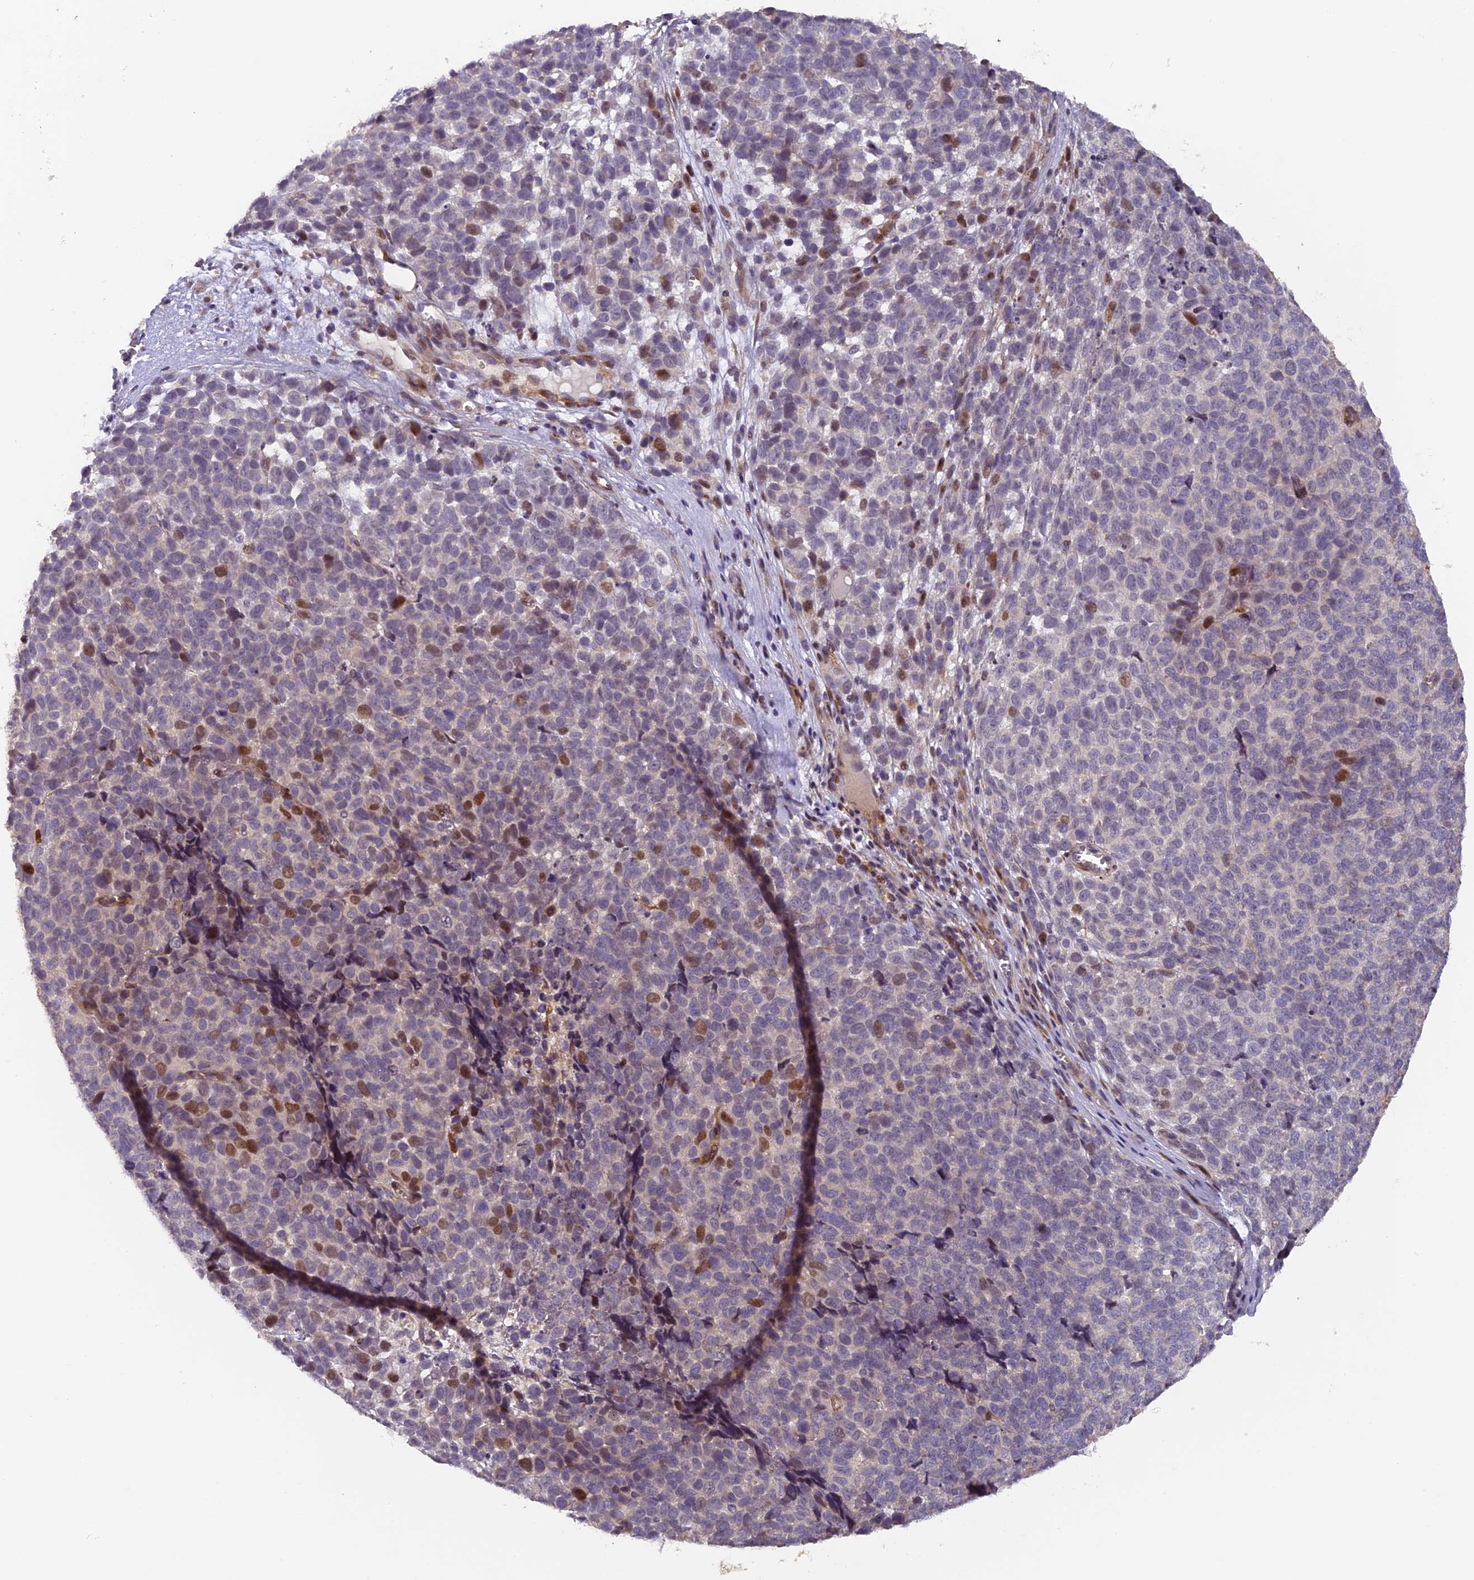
{"staining": {"intensity": "moderate", "quantity": "<25%", "location": "nuclear"}, "tissue": "melanoma", "cell_type": "Tumor cells", "image_type": "cancer", "snomed": [{"axis": "morphology", "description": "Malignant melanoma, NOS"}, {"axis": "topography", "description": "Nose, NOS"}], "caption": "This micrograph displays immunohistochemistry staining of malignant melanoma, with low moderate nuclear expression in about <25% of tumor cells.", "gene": "RAB28", "patient": {"sex": "female", "age": 48}}